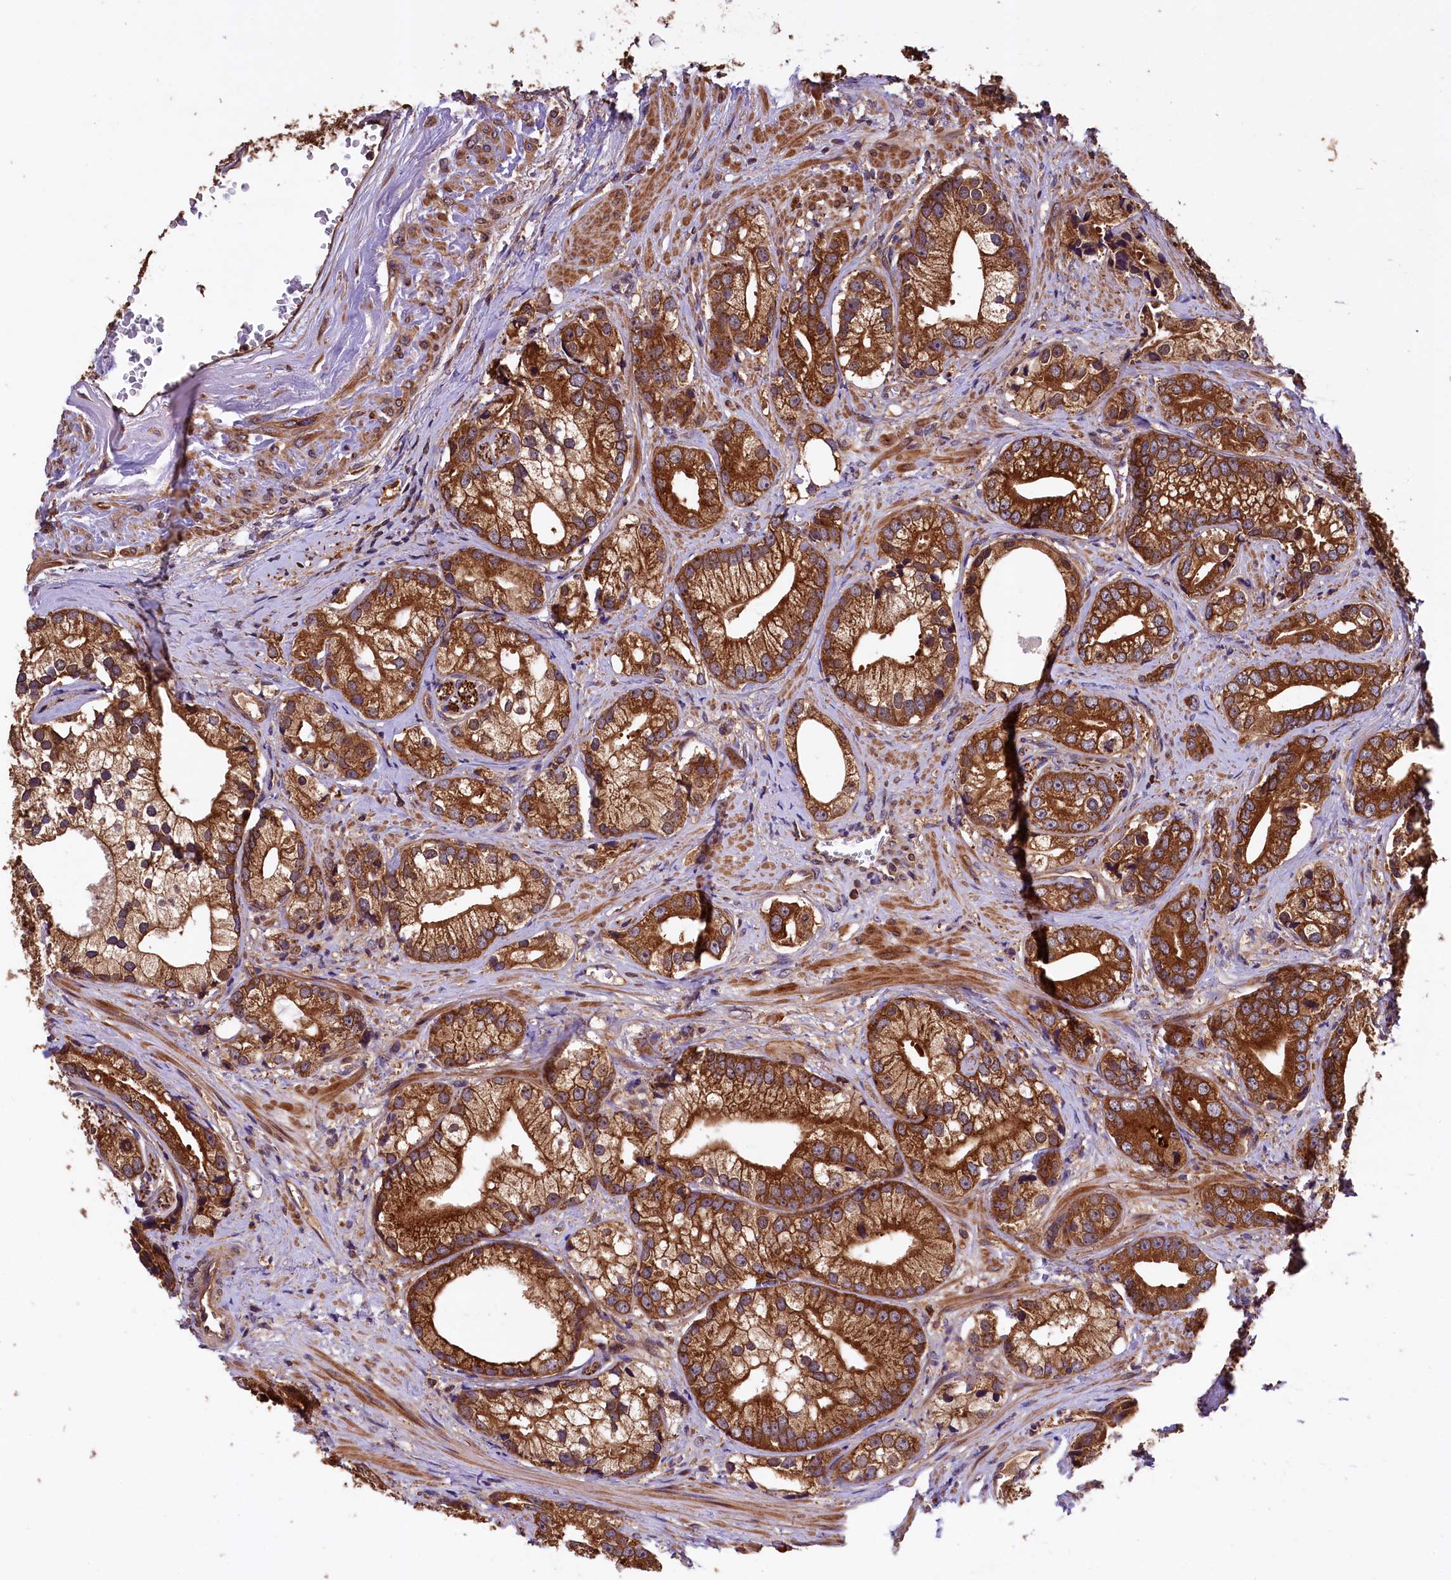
{"staining": {"intensity": "strong", "quantity": ">75%", "location": "cytoplasmic/membranous"}, "tissue": "prostate cancer", "cell_type": "Tumor cells", "image_type": "cancer", "snomed": [{"axis": "morphology", "description": "Adenocarcinoma, High grade"}, {"axis": "topography", "description": "Prostate"}], "caption": "Prostate cancer was stained to show a protein in brown. There is high levels of strong cytoplasmic/membranous positivity in about >75% of tumor cells.", "gene": "KLC2", "patient": {"sex": "male", "age": 75}}